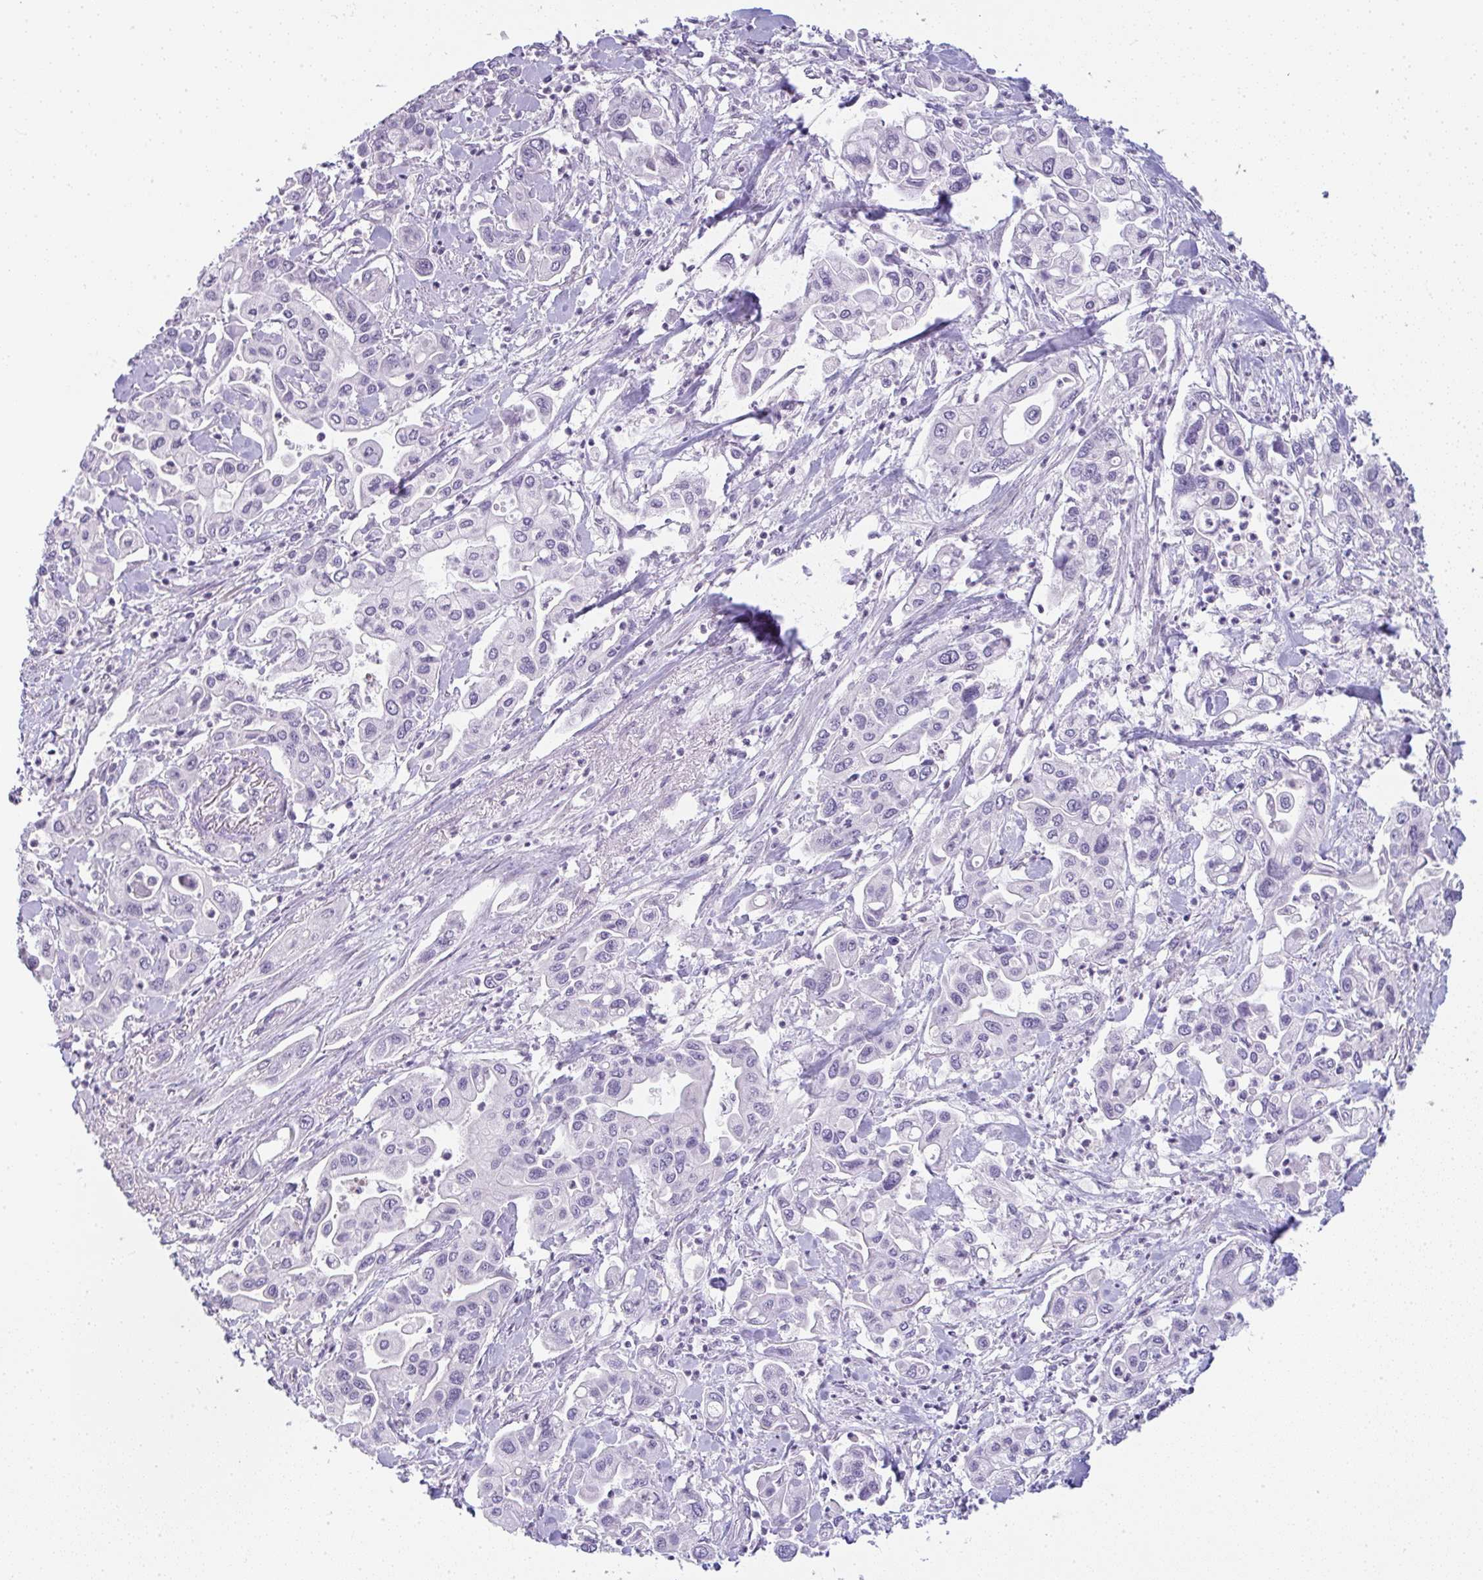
{"staining": {"intensity": "negative", "quantity": "none", "location": "none"}, "tissue": "pancreatic cancer", "cell_type": "Tumor cells", "image_type": "cancer", "snomed": [{"axis": "morphology", "description": "Adenocarcinoma, NOS"}, {"axis": "topography", "description": "Pancreas"}], "caption": "Immunohistochemistry (IHC) image of pancreatic cancer stained for a protein (brown), which reveals no positivity in tumor cells.", "gene": "LPAR4", "patient": {"sex": "male", "age": 62}}